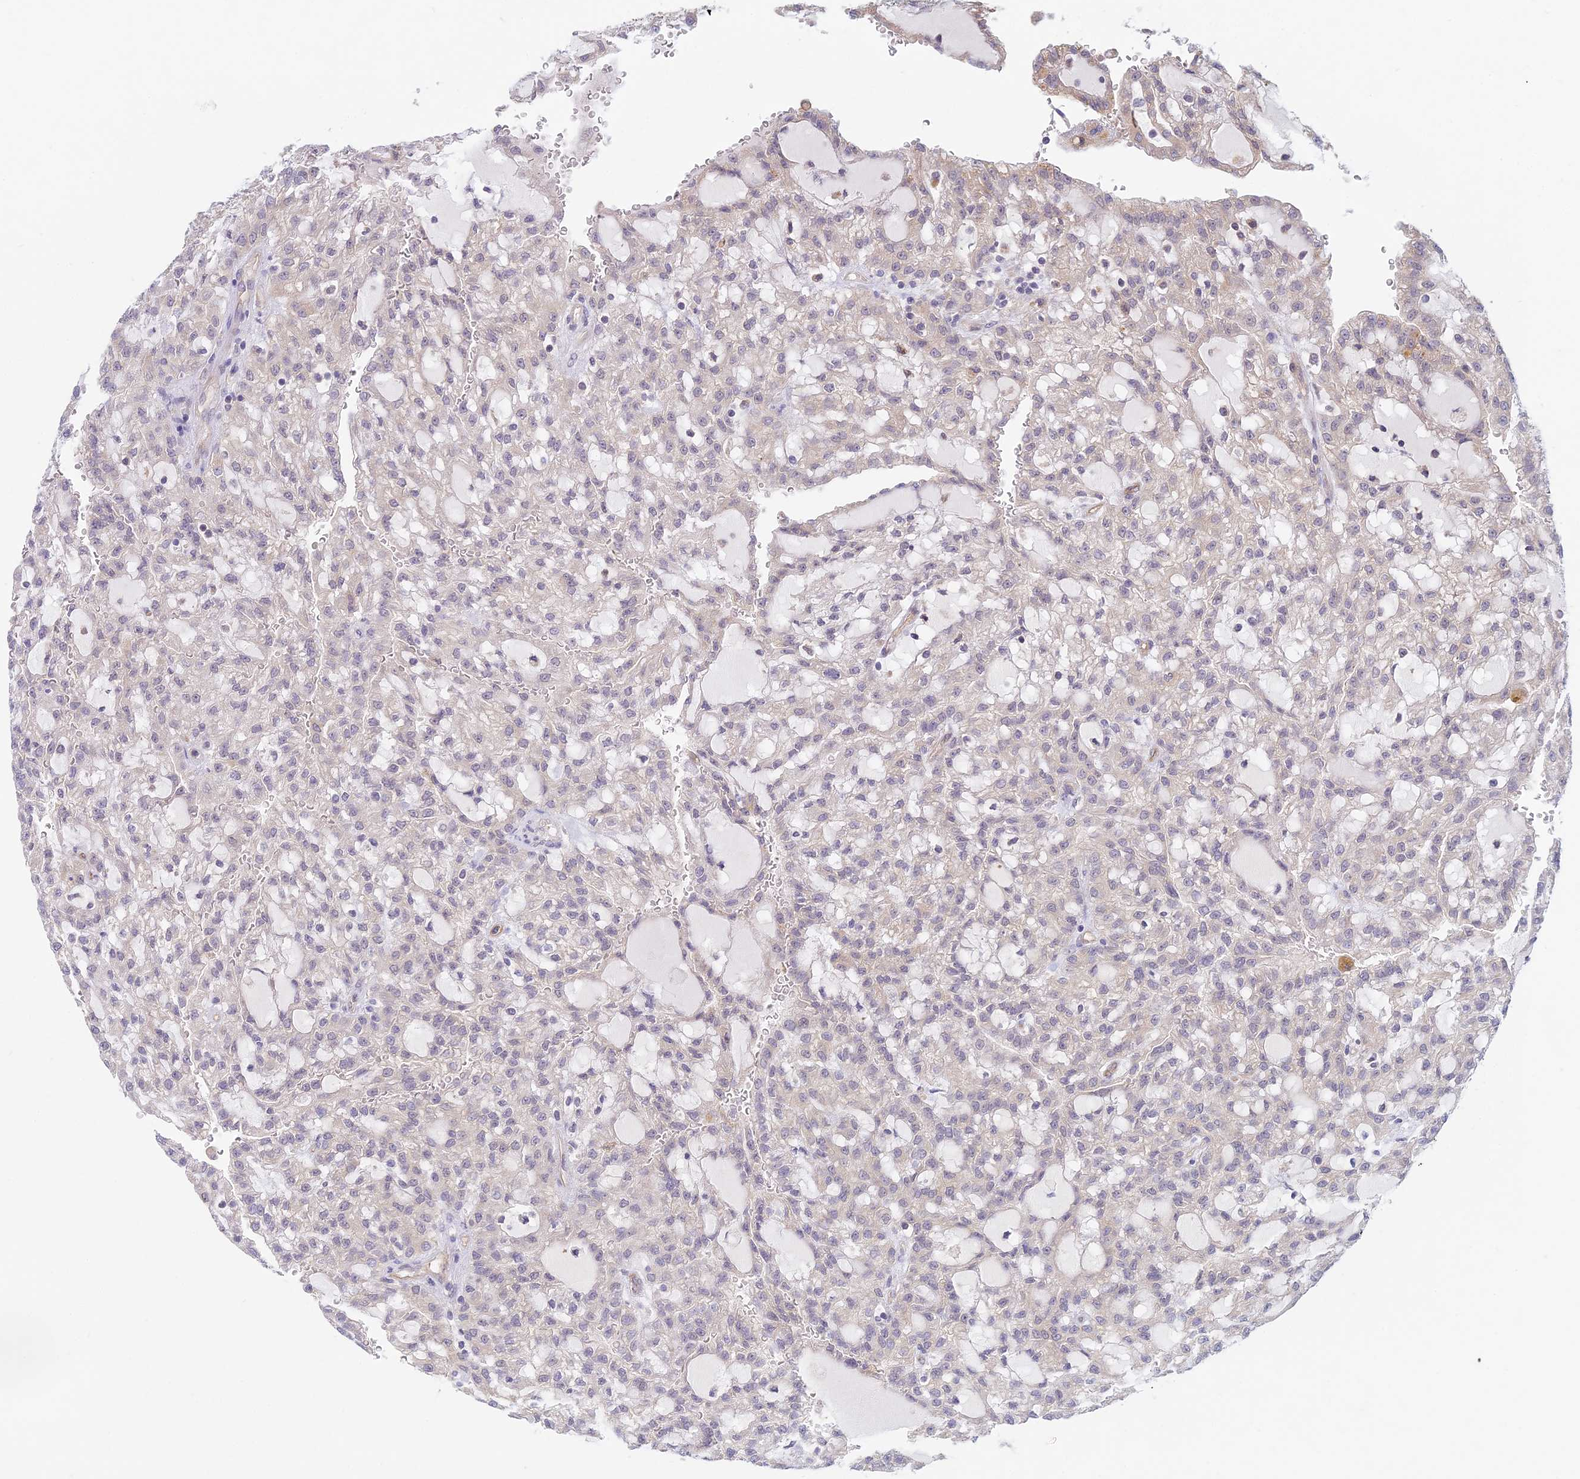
{"staining": {"intensity": "weak", "quantity": "<25%", "location": "cytoplasmic/membranous"}, "tissue": "renal cancer", "cell_type": "Tumor cells", "image_type": "cancer", "snomed": [{"axis": "morphology", "description": "Adenocarcinoma, NOS"}, {"axis": "topography", "description": "Kidney"}], "caption": "Immunohistochemistry (IHC) histopathology image of renal adenocarcinoma stained for a protein (brown), which exhibits no positivity in tumor cells. (Immunohistochemistry (IHC), brightfield microscopy, high magnification).", "gene": "METTL26", "patient": {"sex": "male", "age": 63}}